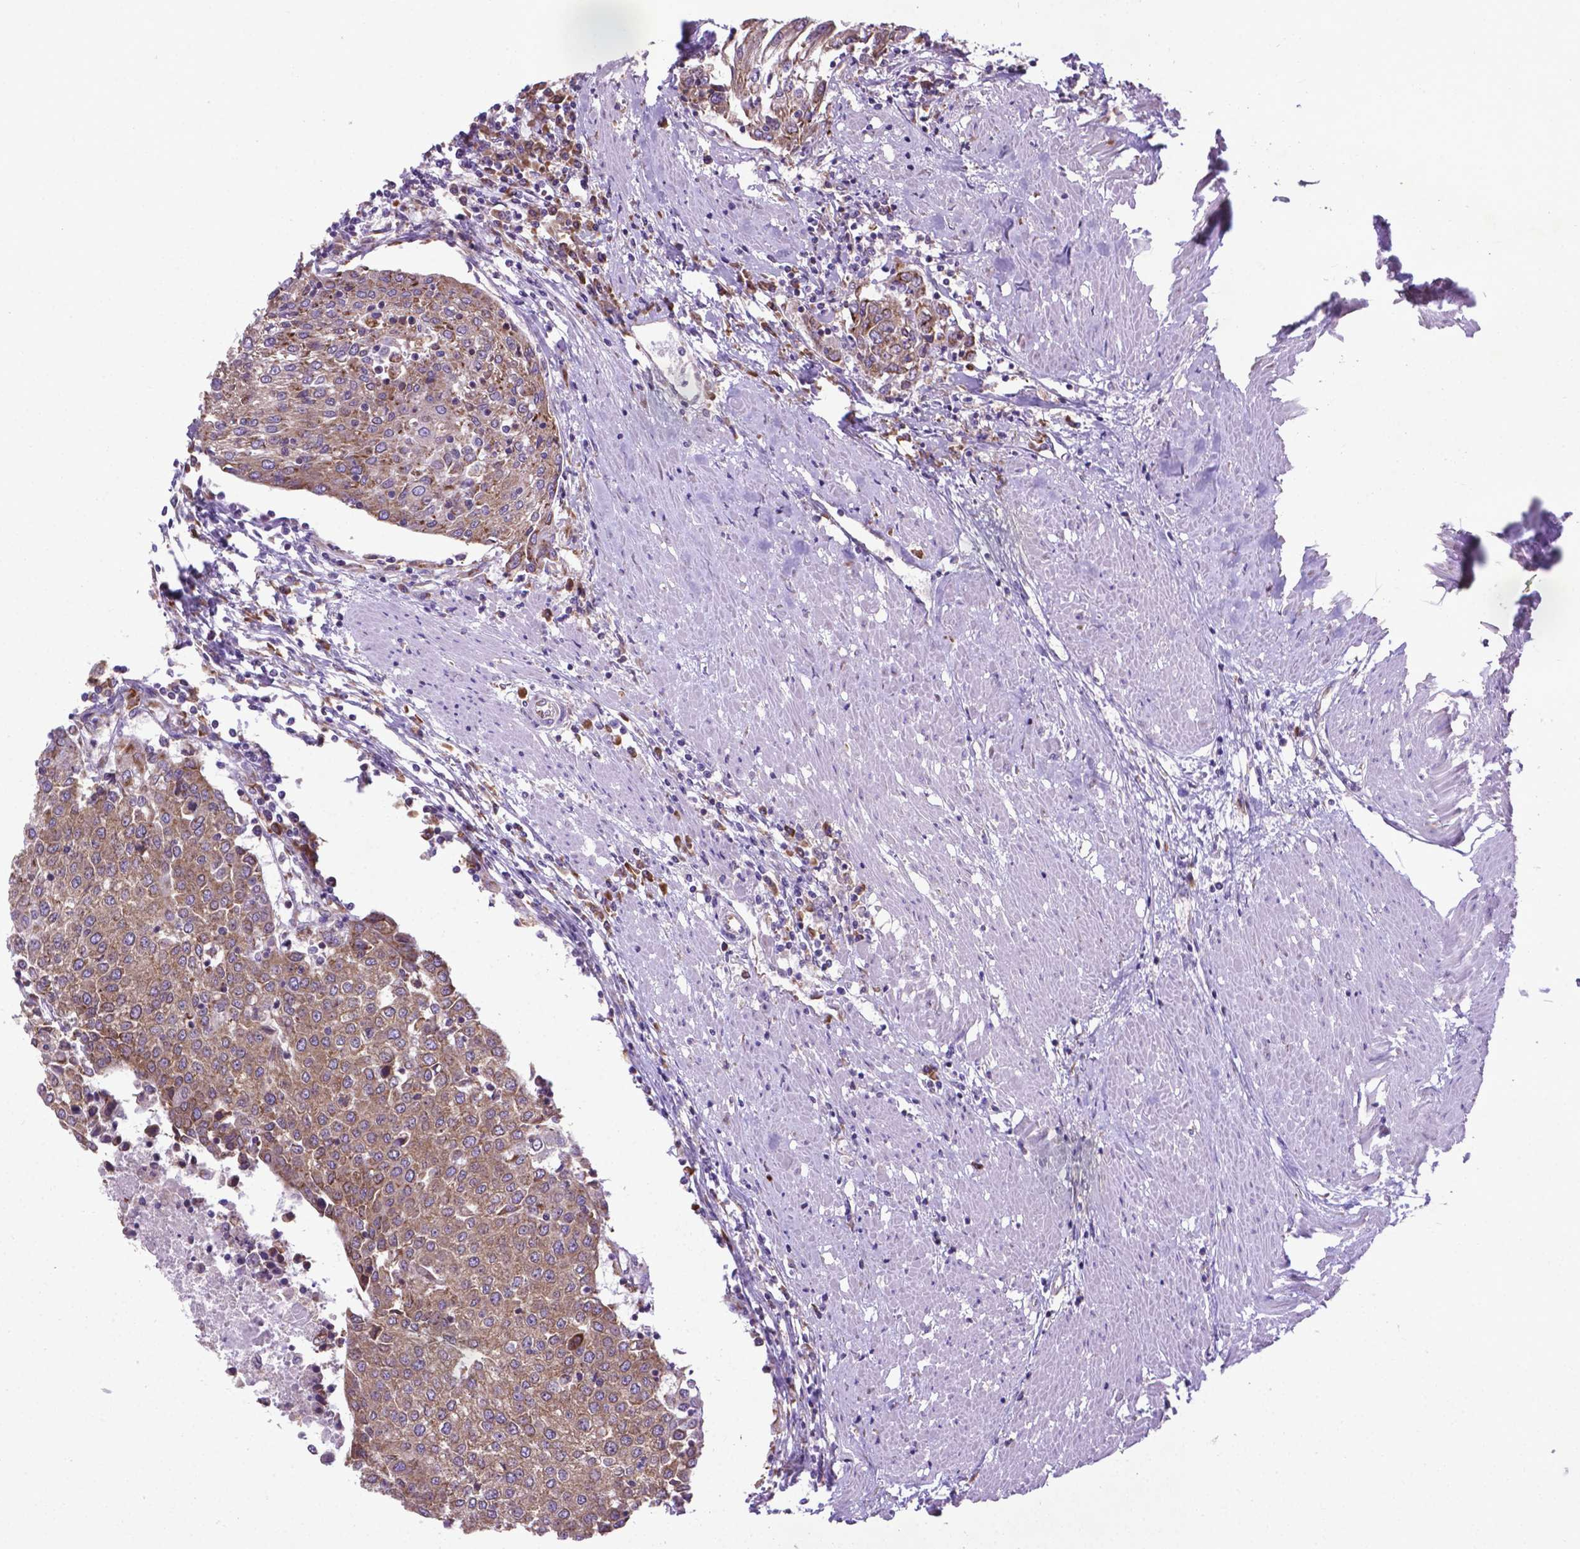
{"staining": {"intensity": "weak", "quantity": ">75%", "location": "cytoplasmic/membranous"}, "tissue": "urothelial cancer", "cell_type": "Tumor cells", "image_type": "cancer", "snomed": [{"axis": "morphology", "description": "Urothelial carcinoma, High grade"}, {"axis": "topography", "description": "Urinary bladder"}], "caption": "Approximately >75% of tumor cells in urothelial cancer reveal weak cytoplasmic/membranous protein staining as visualized by brown immunohistochemical staining.", "gene": "WDR83OS", "patient": {"sex": "female", "age": 85}}